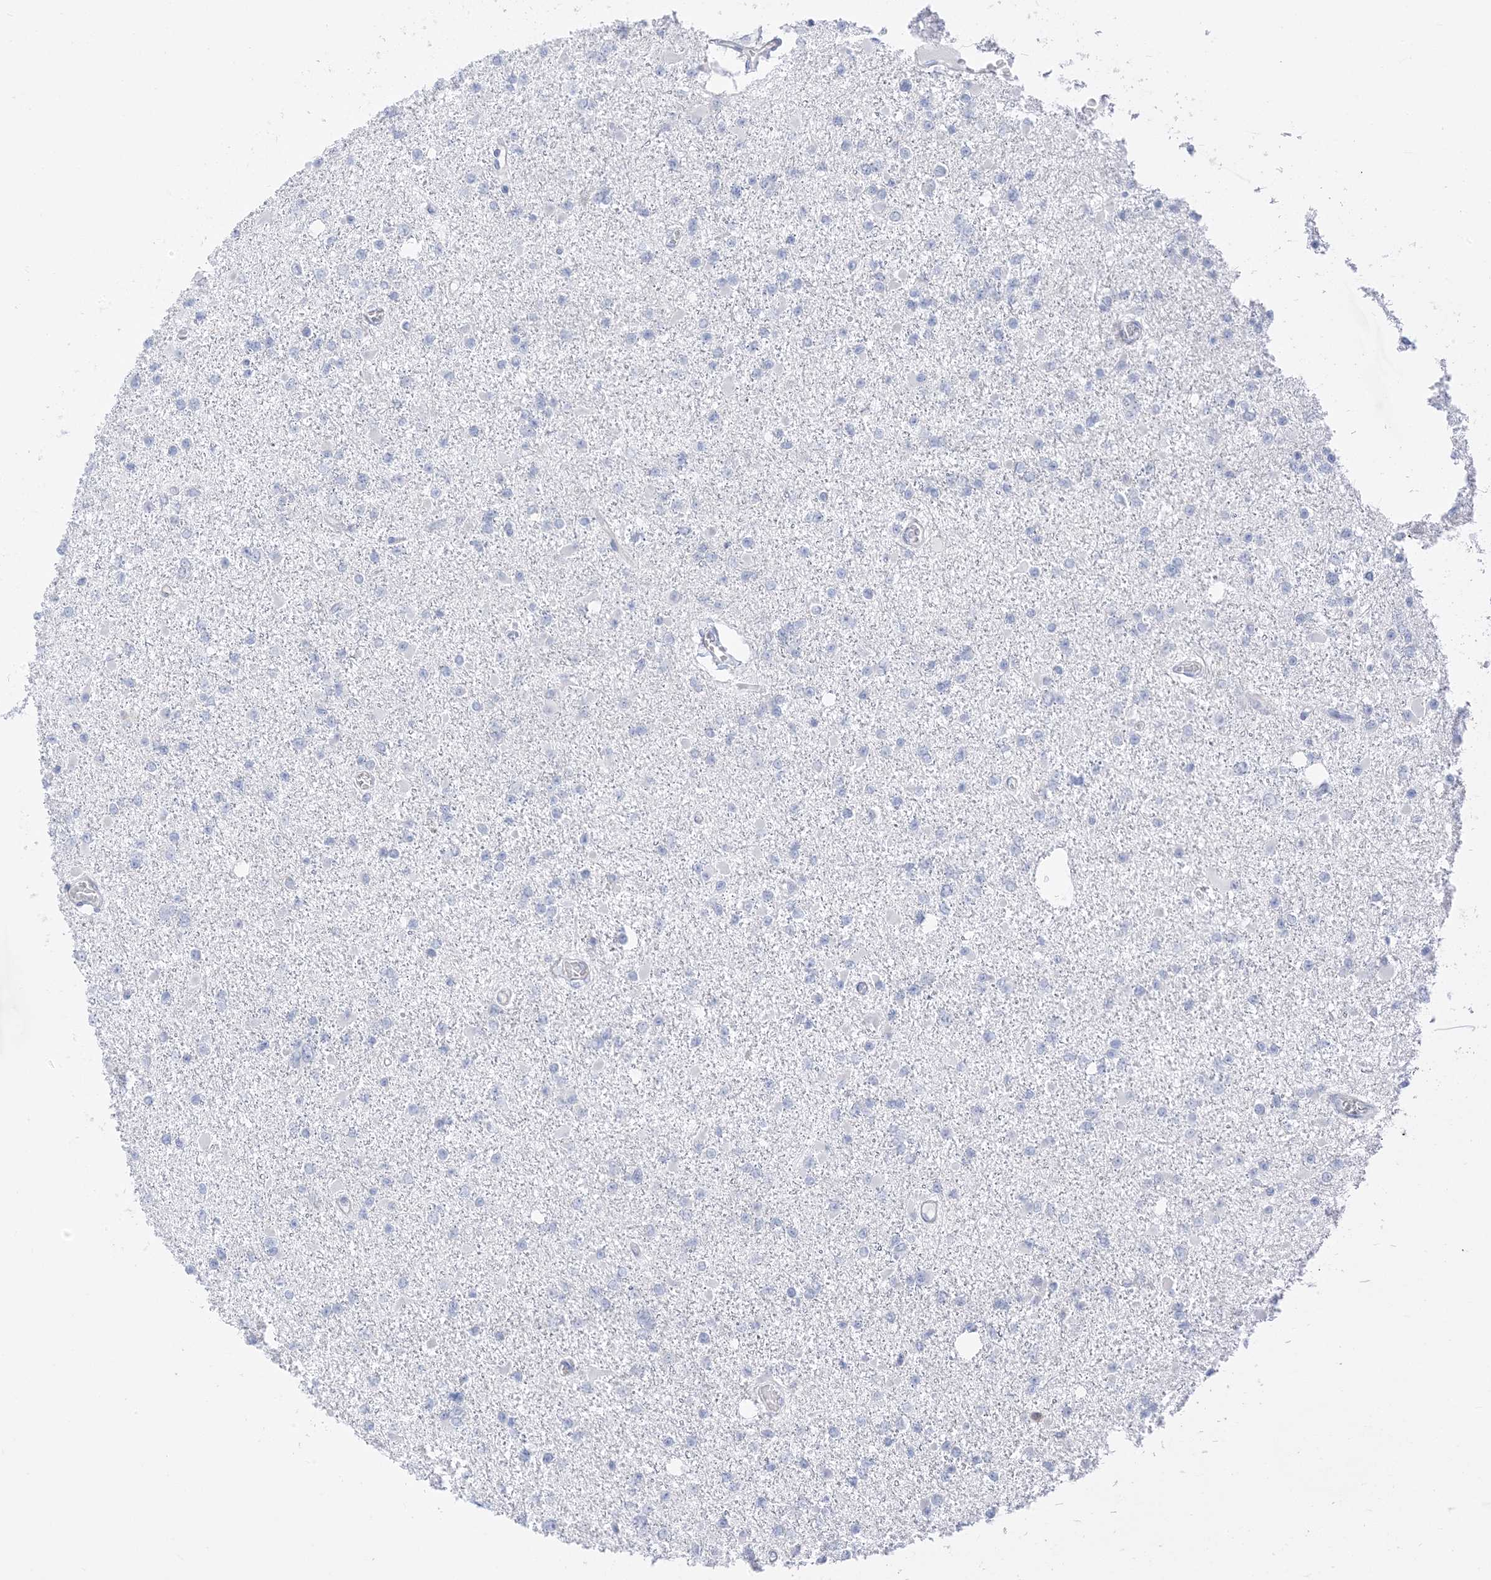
{"staining": {"intensity": "negative", "quantity": "none", "location": "none"}, "tissue": "glioma", "cell_type": "Tumor cells", "image_type": "cancer", "snomed": [{"axis": "morphology", "description": "Glioma, malignant, Low grade"}, {"axis": "topography", "description": "Brain"}], "caption": "Human glioma stained for a protein using immunohistochemistry displays no expression in tumor cells.", "gene": "IL36B", "patient": {"sex": "female", "age": 22}}